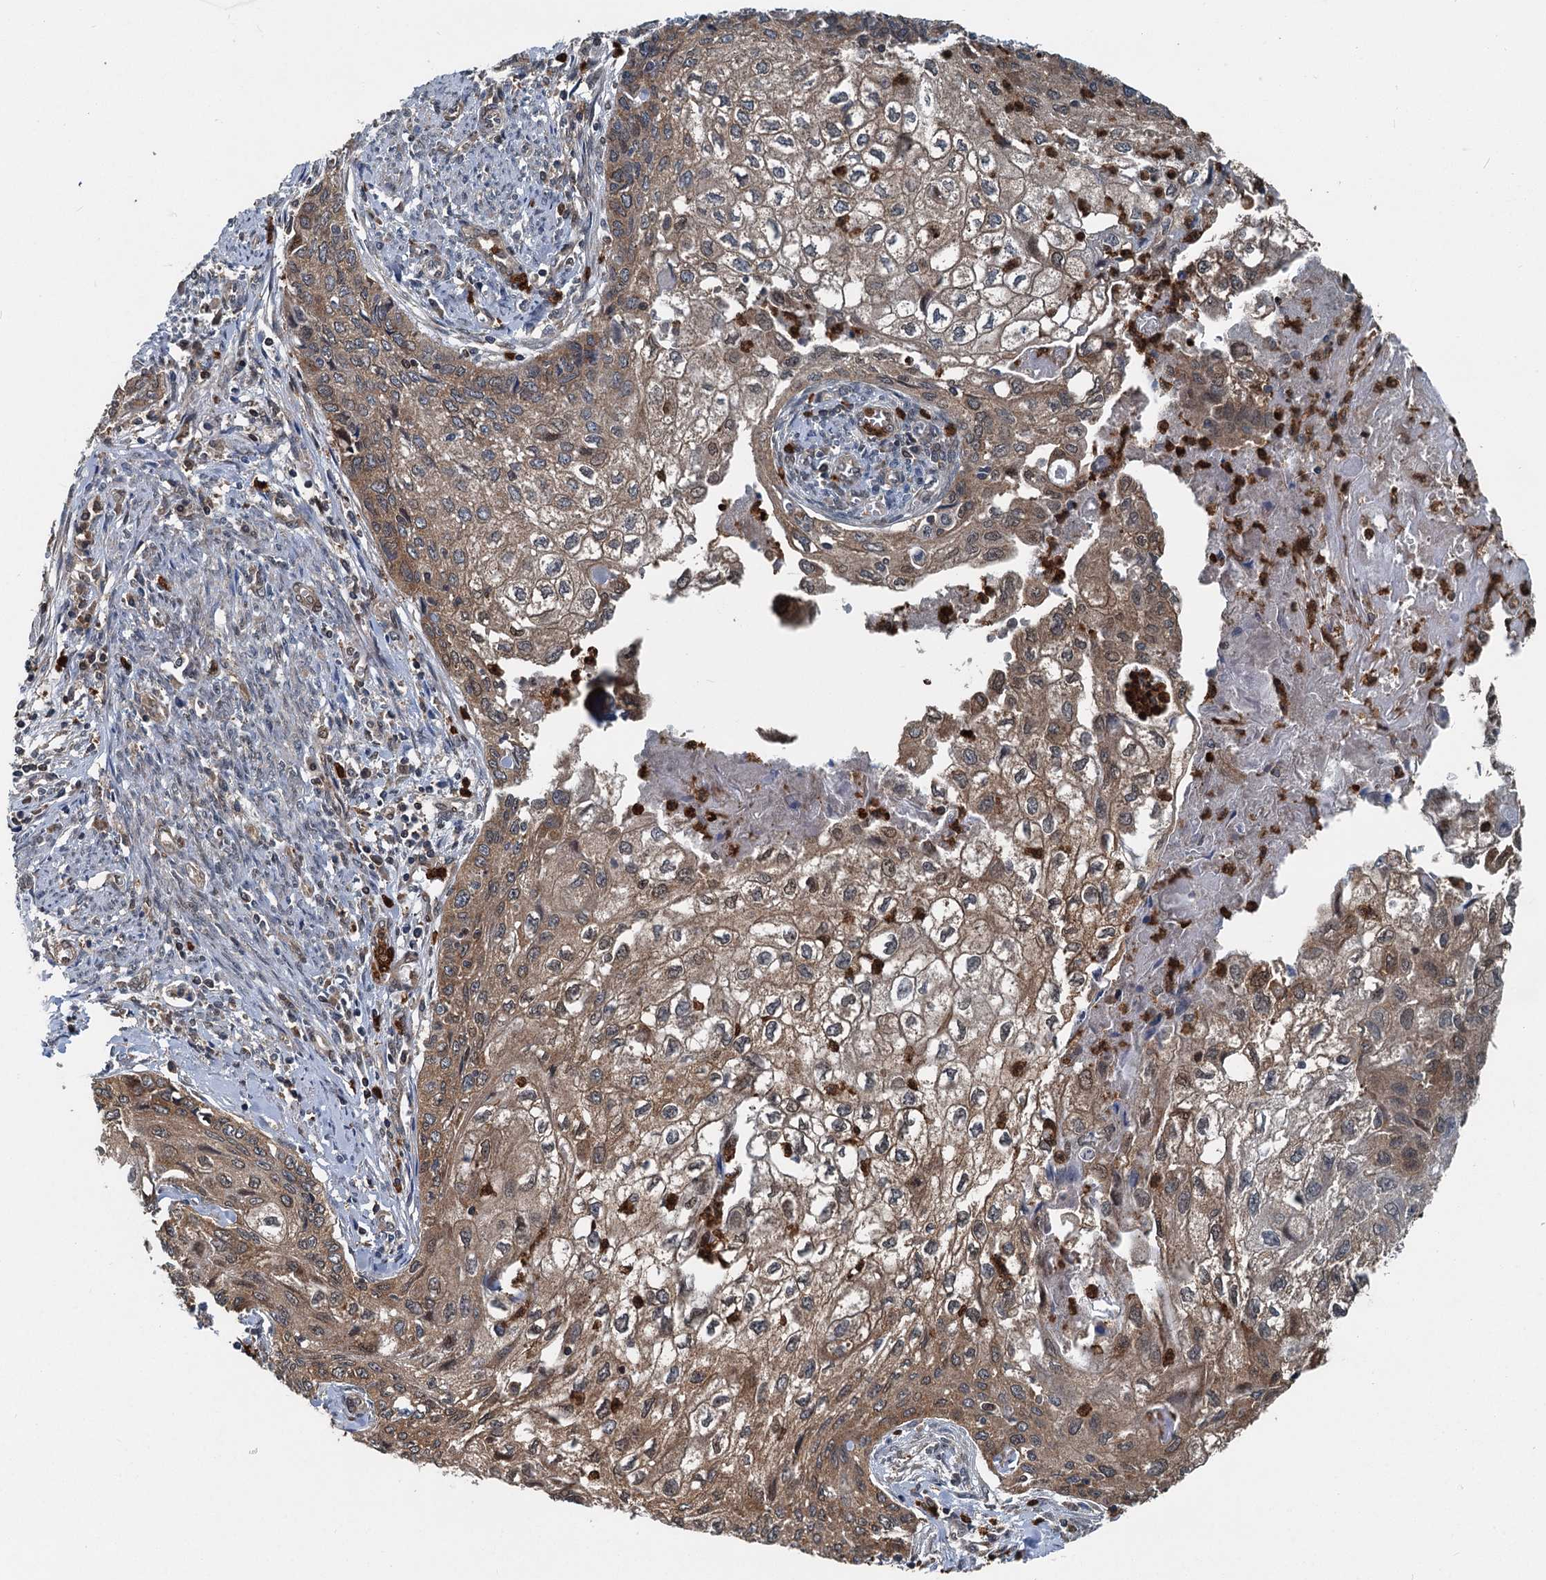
{"staining": {"intensity": "moderate", "quantity": ">75%", "location": "cytoplasmic/membranous"}, "tissue": "cervical cancer", "cell_type": "Tumor cells", "image_type": "cancer", "snomed": [{"axis": "morphology", "description": "Squamous cell carcinoma, NOS"}, {"axis": "topography", "description": "Cervix"}], "caption": "High-power microscopy captured an immunohistochemistry image of cervical cancer, revealing moderate cytoplasmic/membranous staining in approximately >75% of tumor cells.", "gene": "GPI", "patient": {"sex": "female", "age": 67}}